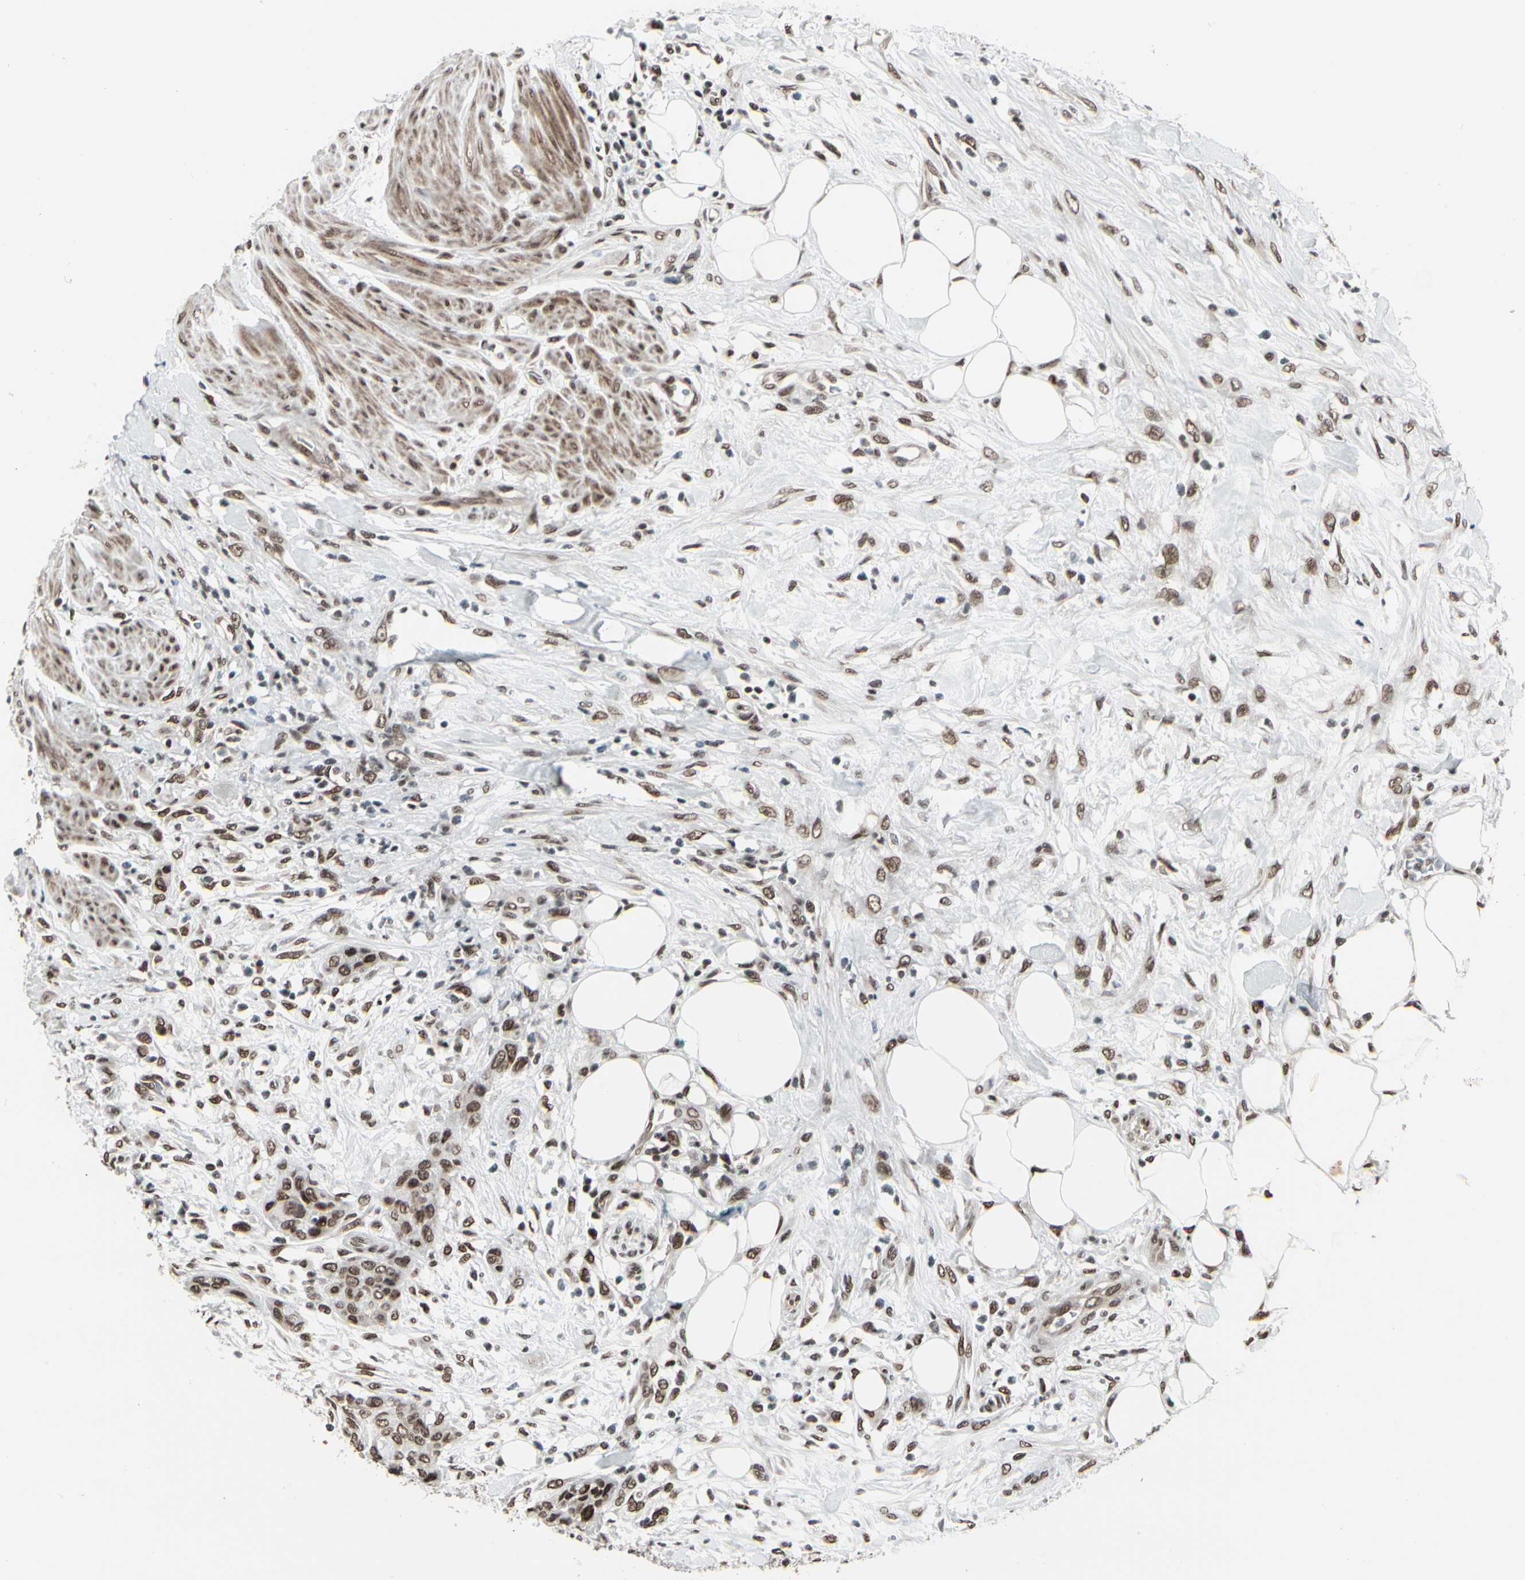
{"staining": {"intensity": "moderate", "quantity": ">75%", "location": "nuclear"}, "tissue": "urothelial cancer", "cell_type": "Tumor cells", "image_type": "cancer", "snomed": [{"axis": "morphology", "description": "Urothelial carcinoma, High grade"}, {"axis": "topography", "description": "Urinary bladder"}], "caption": "Brown immunohistochemical staining in urothelial cancer demonstrates moderate nuclear staining in about >75% of tumor cells.", "gene": "HMG20A", "patient": {"sex": "male", "age": 35}}